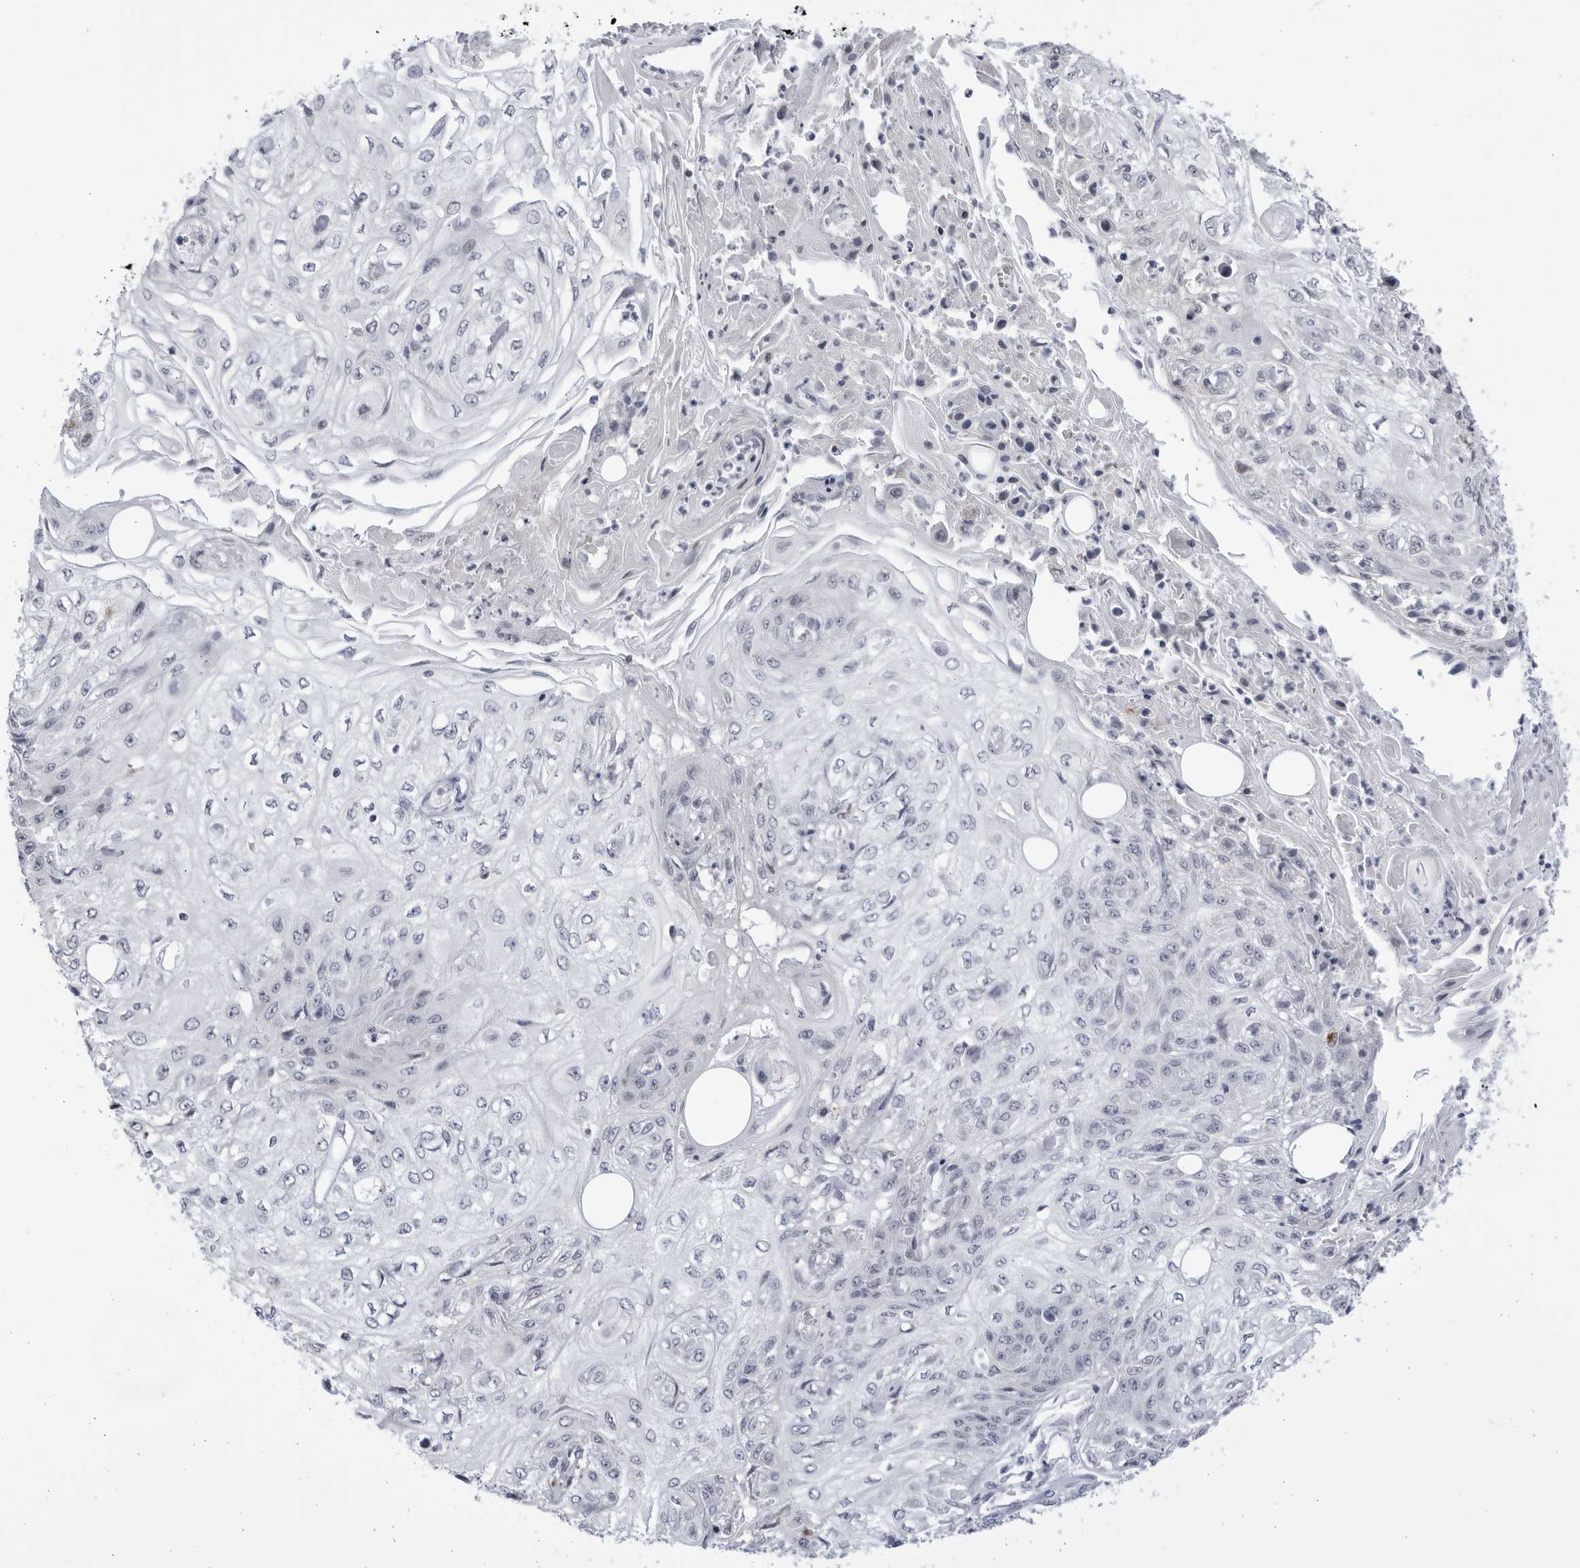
{"staining": {"intensity": "negative", "quantity": "none", "location": "none"}, "tissue": "skin cancer", "cell_type": "Tumor cells", "image_type": "cancer", "snomed": [{"axis": "morphology", "description": "Squamous cell carcinoma, NOS"}, {"axis": "morphology", "description": "Squamous cell carcinoma, metastatic, NOS"}, {"axis": "topography", "description": "Skin"}, {"axis": "topography", "description": "Lymph node"}], "caption": "There is no significant staining in tumor cells of skin cancer.", "gene": "CCDC181", "patient": {"sex": "male", "age": 75}}